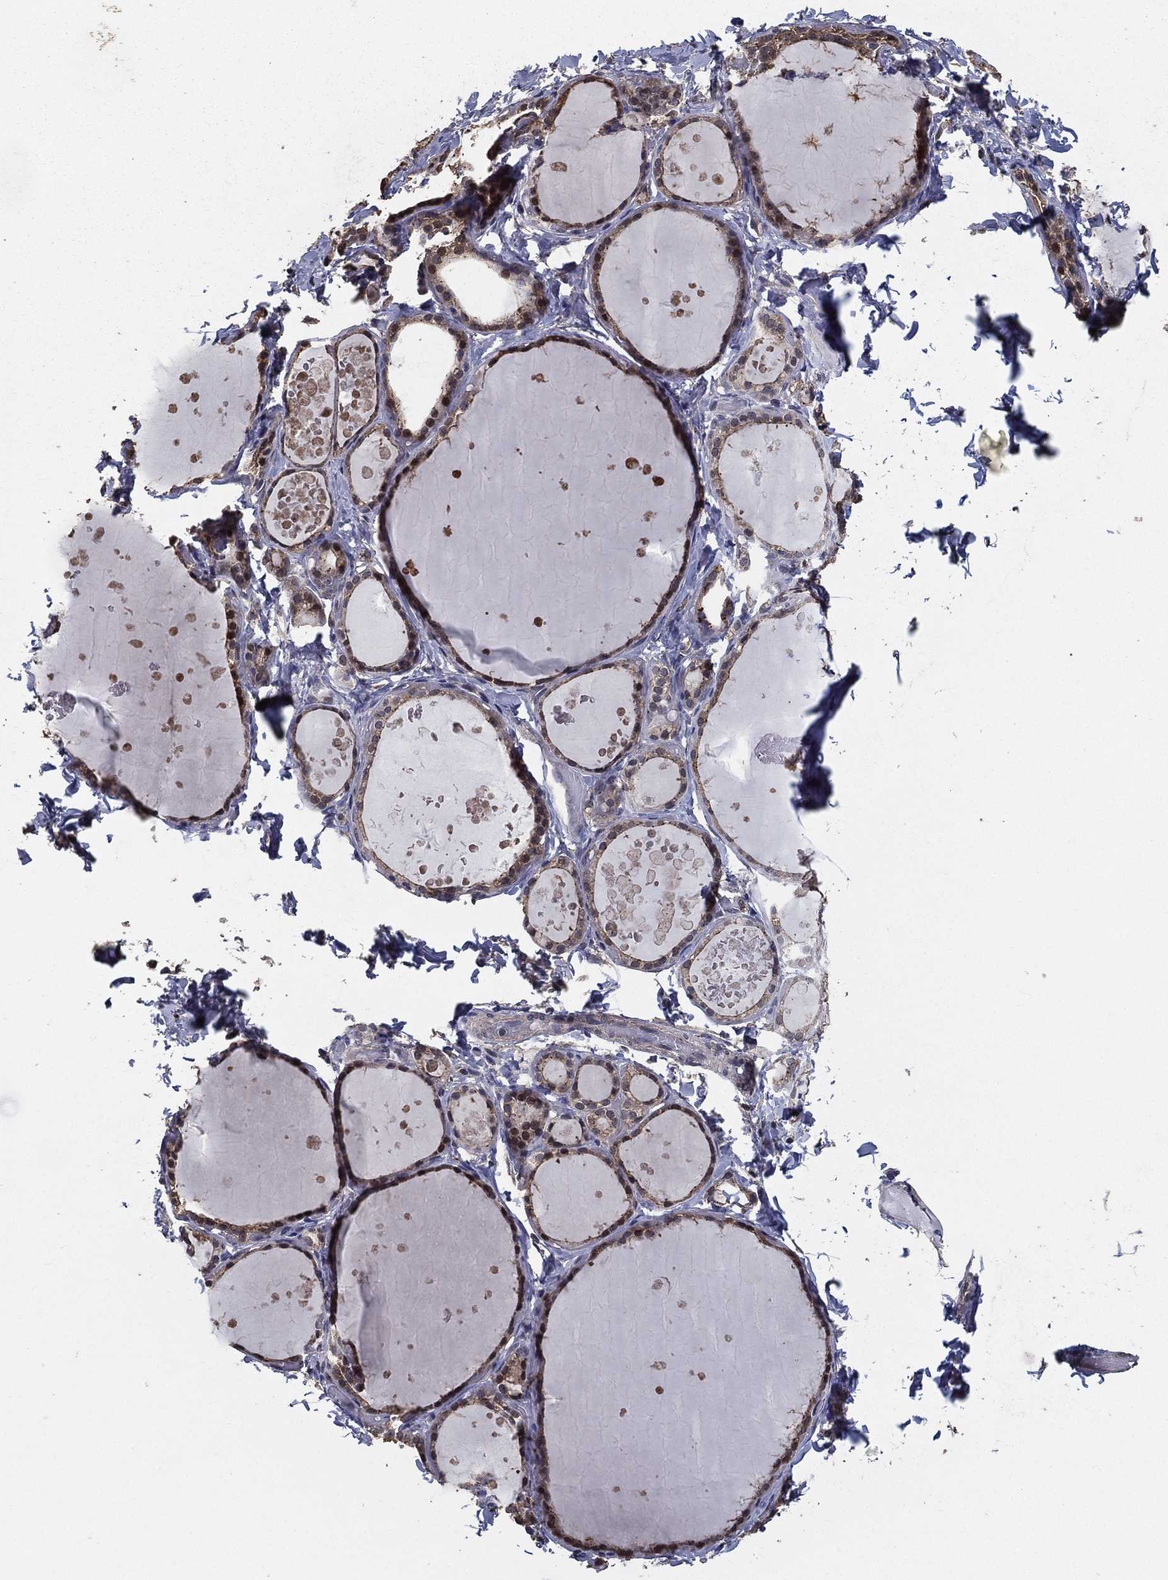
{"staining": {"intensity": "moderate", "quantity": "25%-75%", "location": "cytoplasmic/membranous,nuclear"}, "tissue": "thyroid gland", "cell_type": "Glandular cells", "image_type": "normal", "snomed": [{"axis": "morphology", "description": "Normal tissue, NOS"}, {"axis": "topography", "description": "Thyroid gland"}], "caption": "Normal thyroid gland displays moderate cytoplasmic/membranous,nuclear expression in about 25%-75% of glandular cells.", "gene": "PCNT", "patient": {"sex": "female", "age": 56}}